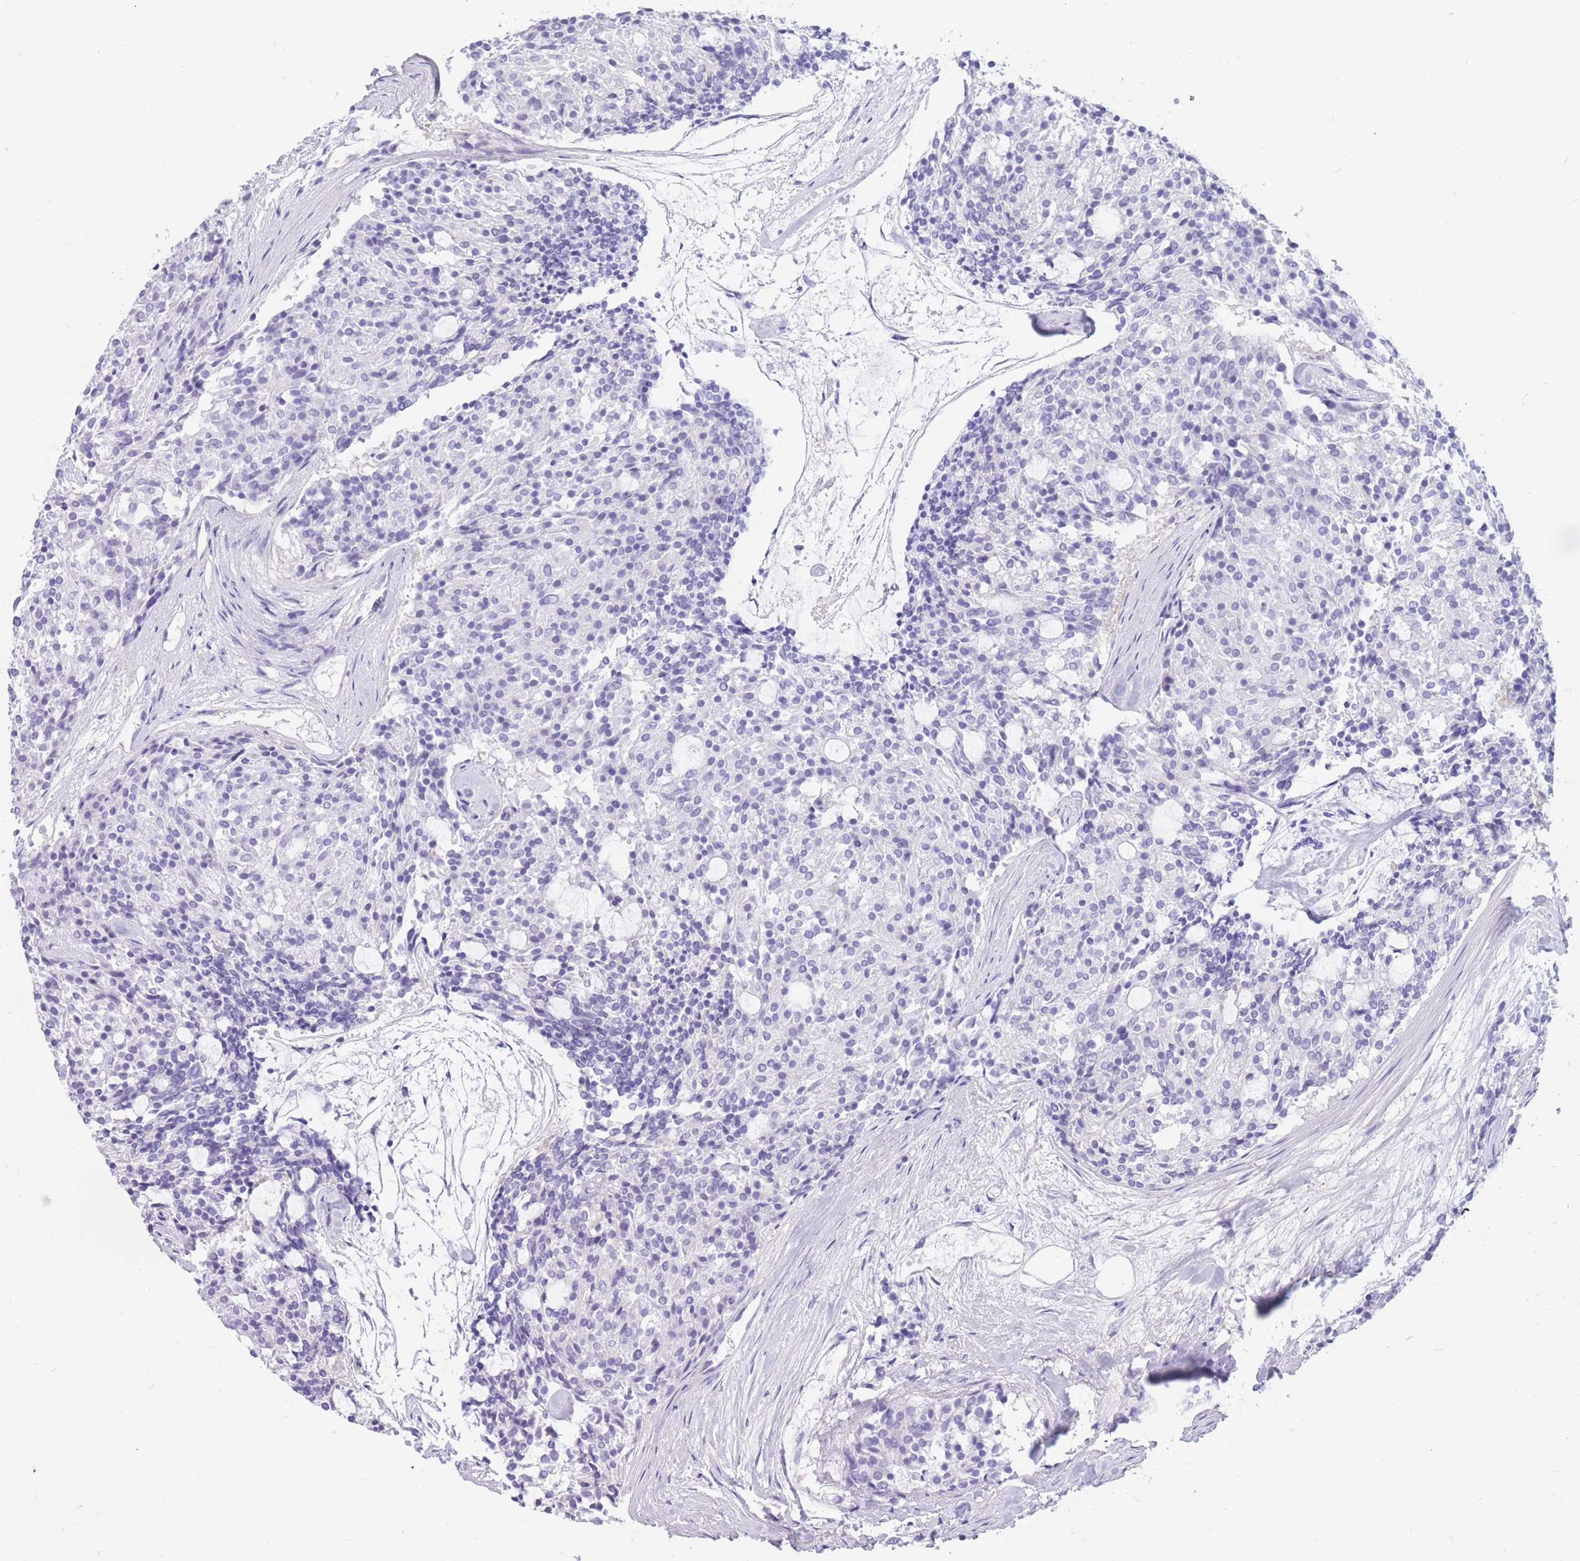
{"staining": {"intensity": "negative", "quantity": "none", "location": "none"}, "tissue": "carcinoid", "cell_type": "Tumor cells", "image_type": "cancer", "snomed": [{"axis": "morphology", "description": "Carcinoid, malignant, NOS"}, {"axis": "topography", "description": "Pancreas"}], "caption": "Immunohistochemical staining of human carcinoid reveals no significant staining in tumor cells. (IHC, brightfield microscopy, high magnification).", "gene": "MTSS2", "patient": {"sex": "female", "age": 54}}